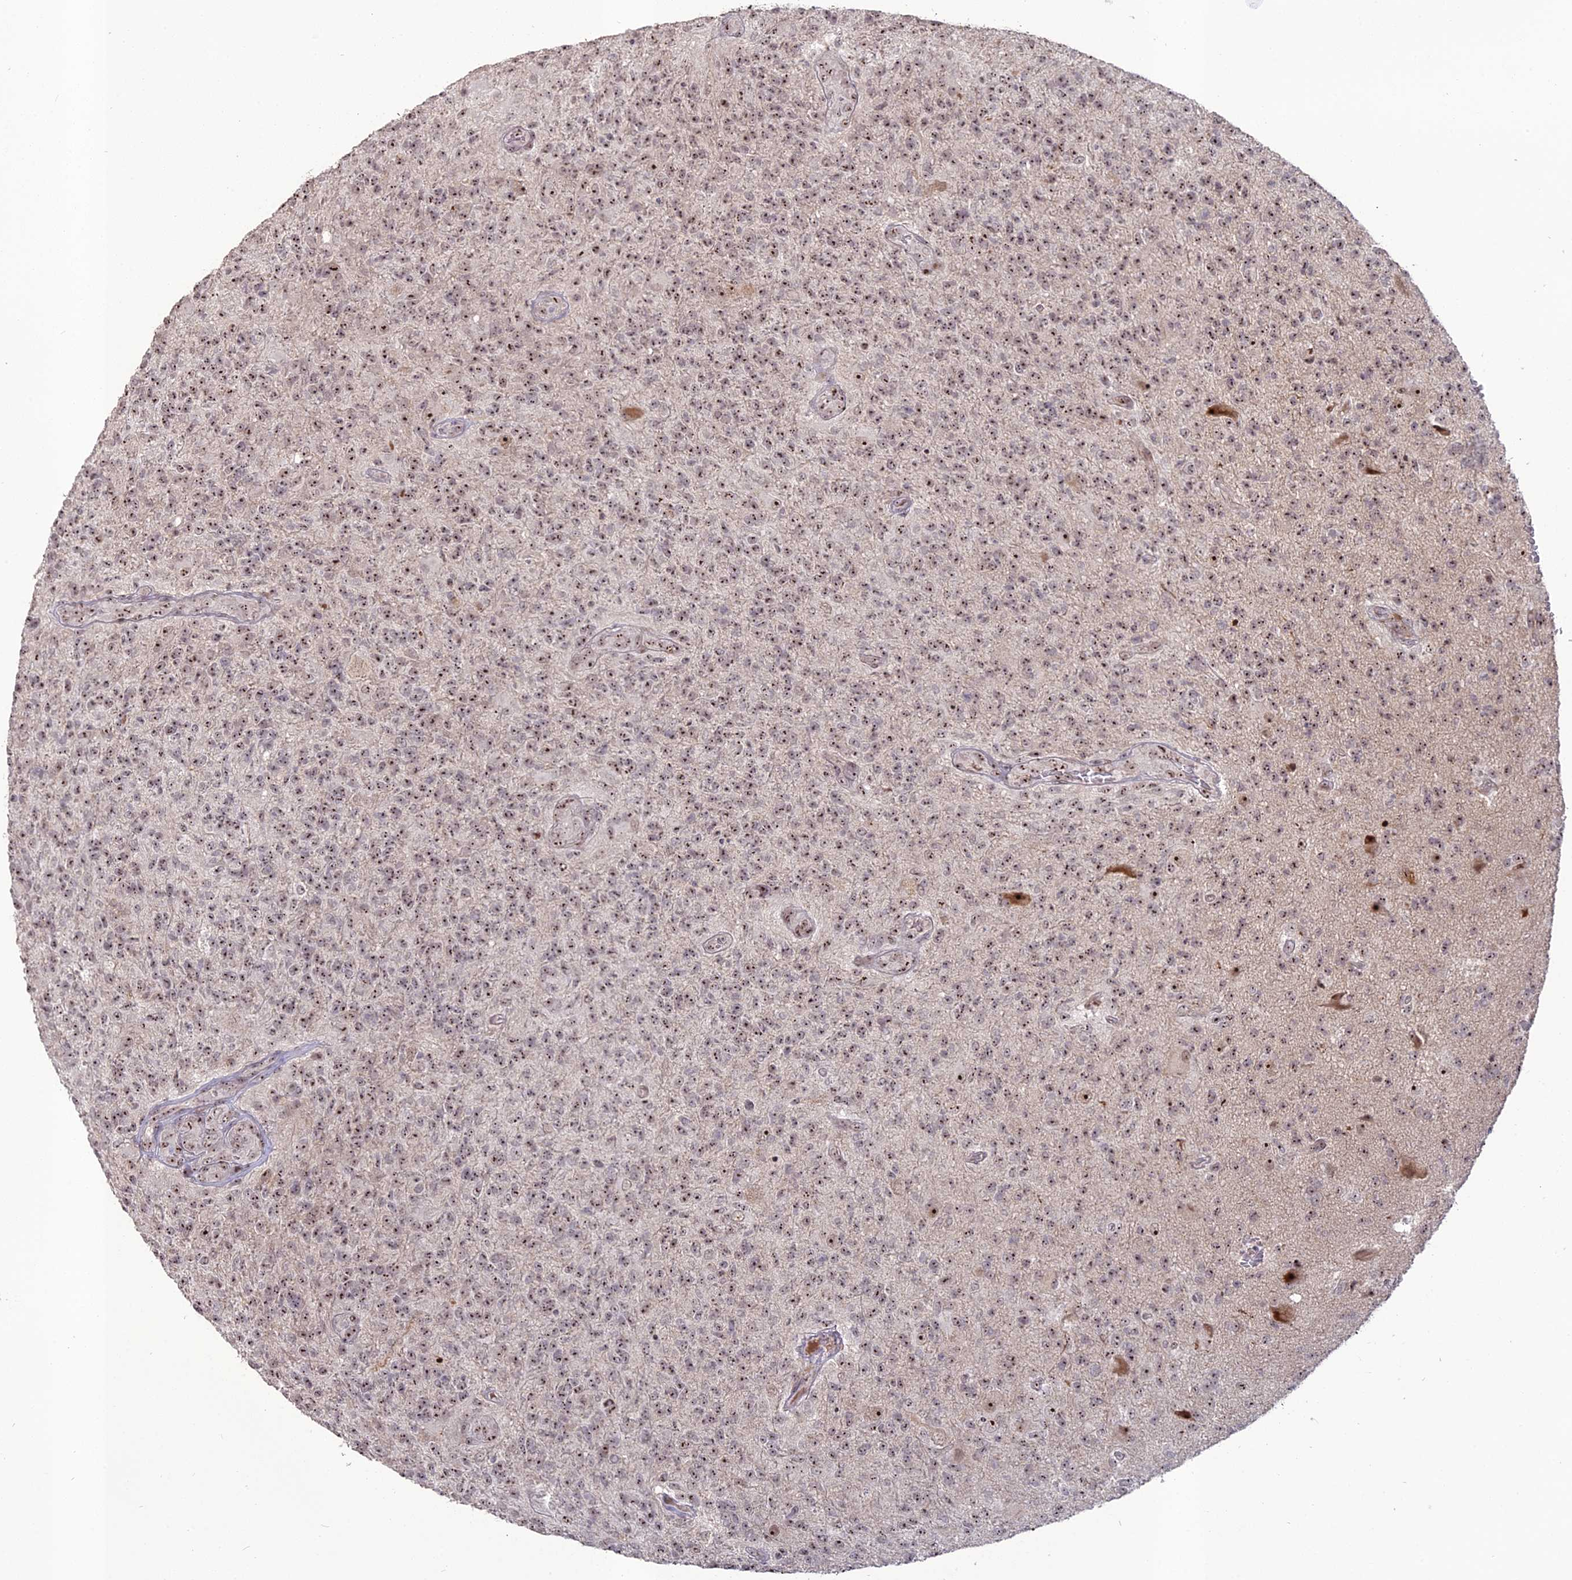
{"staining": {"intensity": "moderate", "quantity": ">75%", "location": "nuclear"}, "tissue": "glioma", "cell_type": "Tumor cells", "image_type": "cancer", "snomed": [{"axis": "morphology", "description": "Glioma, malignant, High grade"}, {"axis": "topography", "description": "Brain"}], "caption": "Human malignant glioma (high-grade) stained with a protein marker displays moderate staining in tumor cells.", "gene": "FAM131A", "patient": {"sex": "male", "age": 56}}